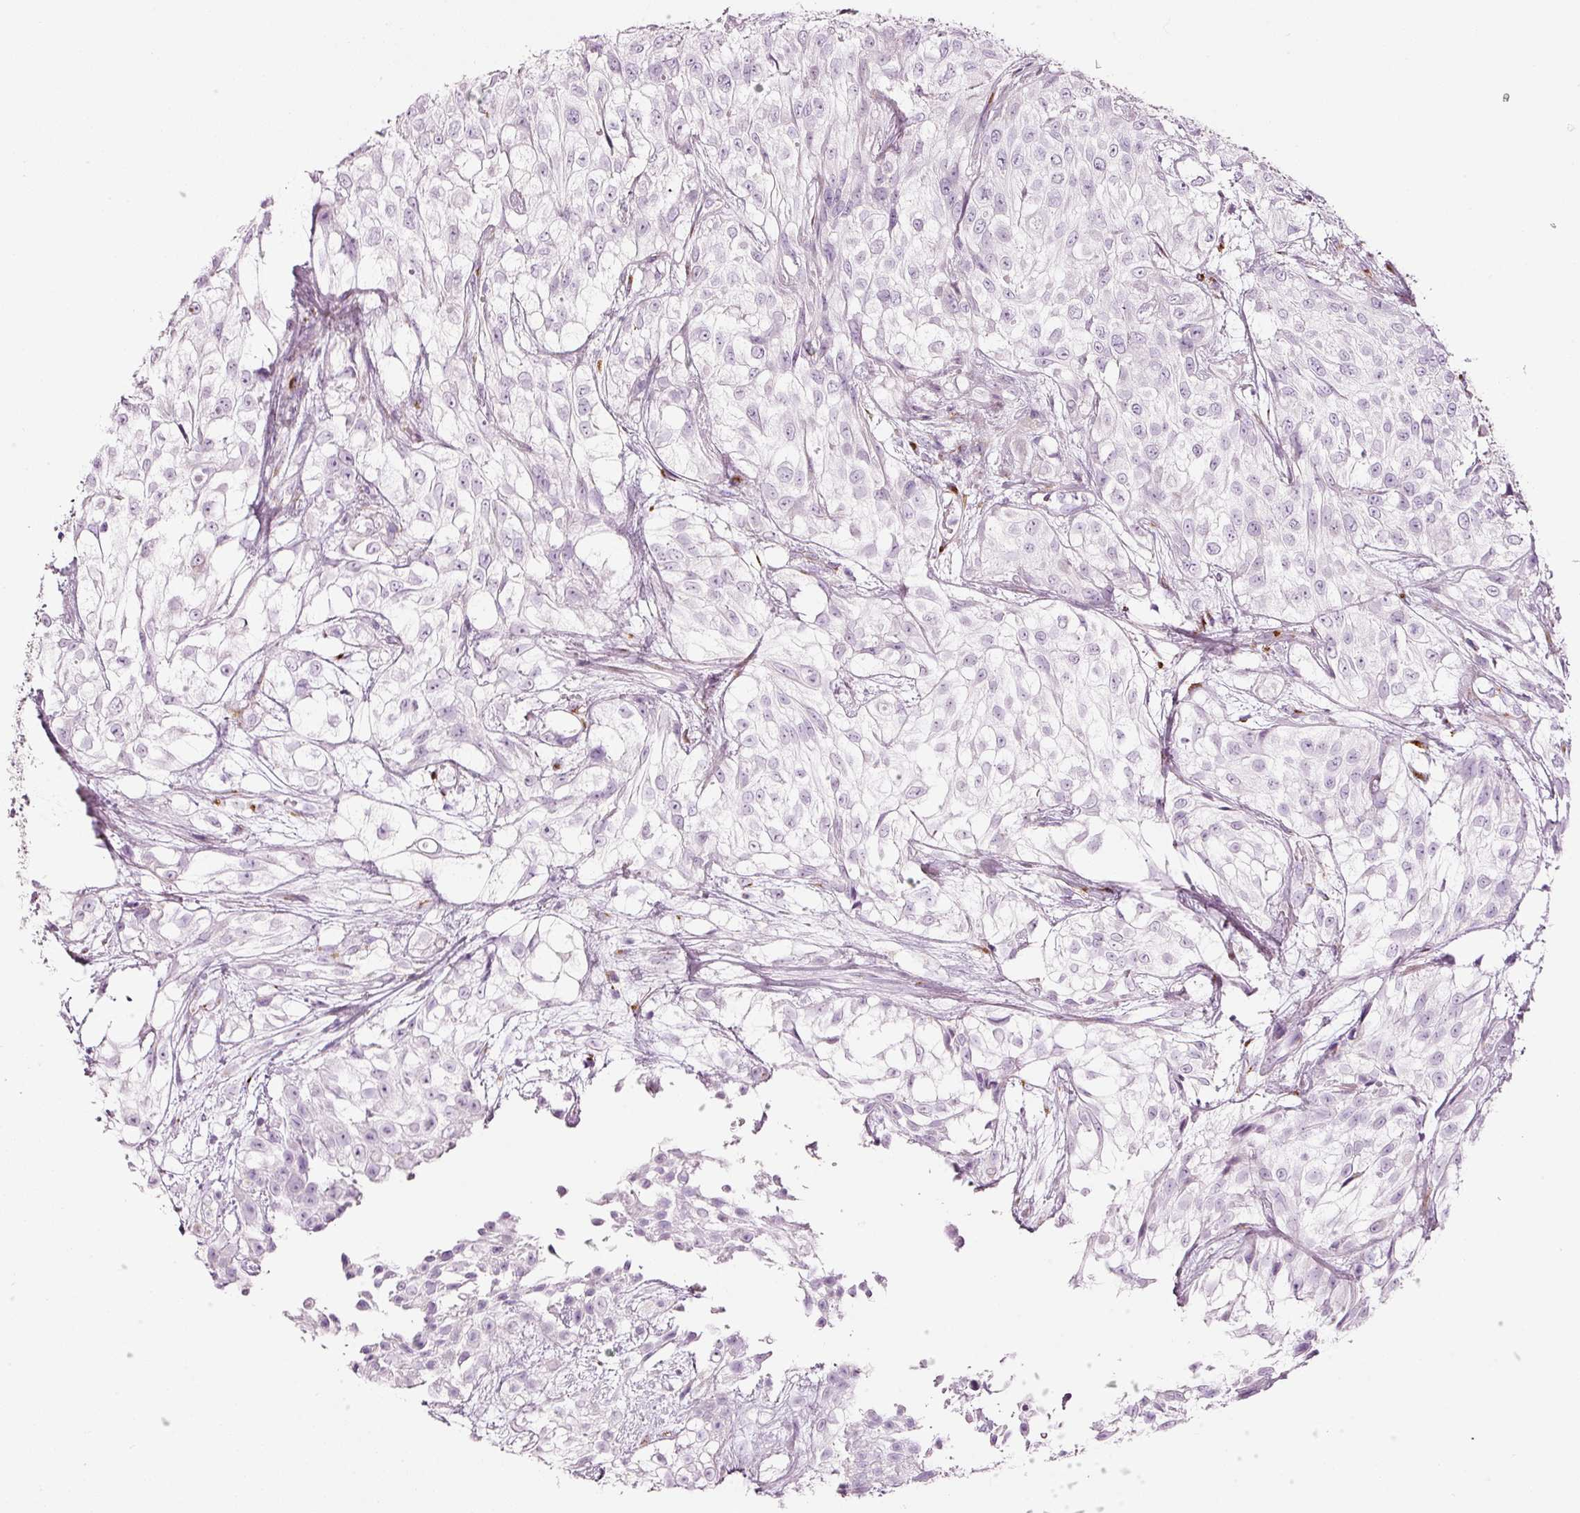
{"staining": {"intensity": "negative", "quantity": "none", "location": "none"}, "tissue": "urothelial cancer", "cell_type": "Tumor cells", "image_type": "cancer", "snomed": [{"axis": "morphology", "description": "Urothelial carcinoma, High grade"}, {"axis": "topography", "description": "Urinary bladder"}], "caption": "Tumor cells show no significant staining in urothelial cancer. The staining is performed using DAB brown chromogen with nuclei counter-stained in using hematoxylin.", "gene": "SDF4", "patient": {"sex": "male", "age": 56}}